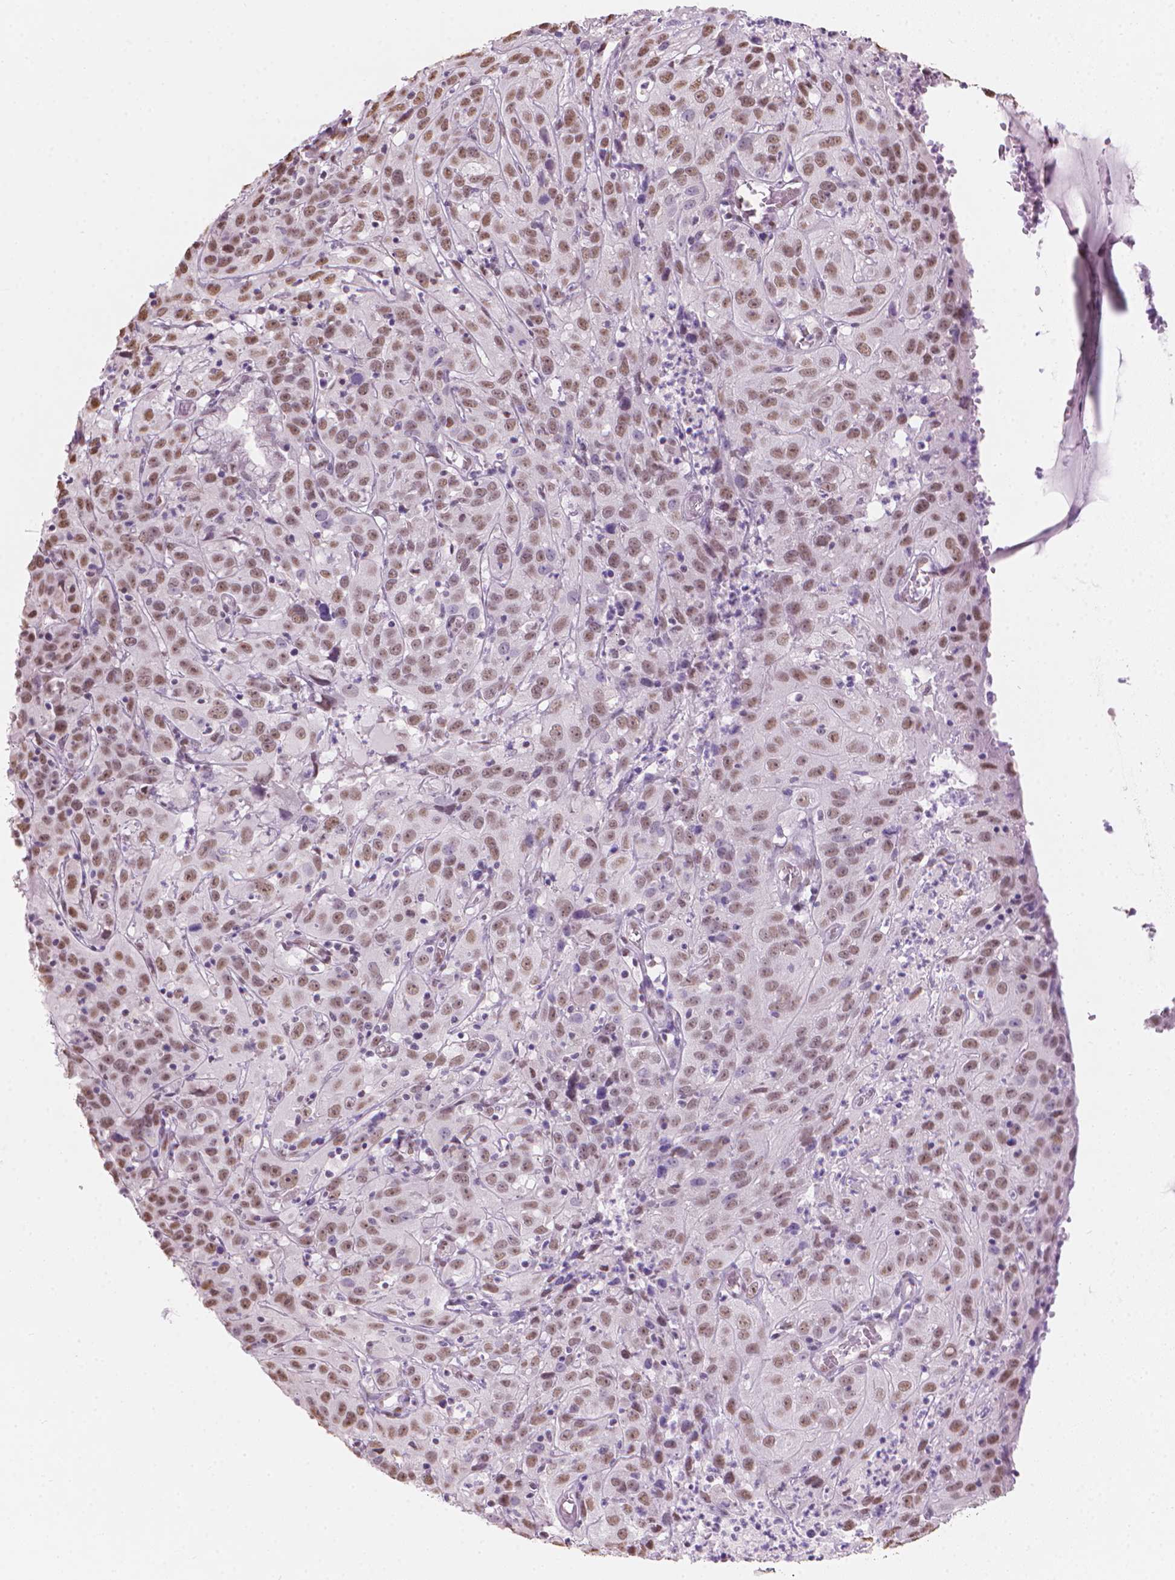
{"staining": {"intensity": "moderate", "quantity": ">75%", "location": "nuclear"}, "tissue": "cervical cancer", "cell_type": "Tumor cells", "image_type": "cancer", "snomed": [{"axis": "morphology", "description": "Squamous cell carcinoma, NOS"}, {"axis": "topography", "description": "Cervix"}], "caption": "Cervical squamous cell carcinoma was stained to show a protein in brown. There is medium levels of moderate nuclear positivity in about >75% of tumor cells.", "gene": "PIAS2", "patient": {"sex": "female", "age": 32}}